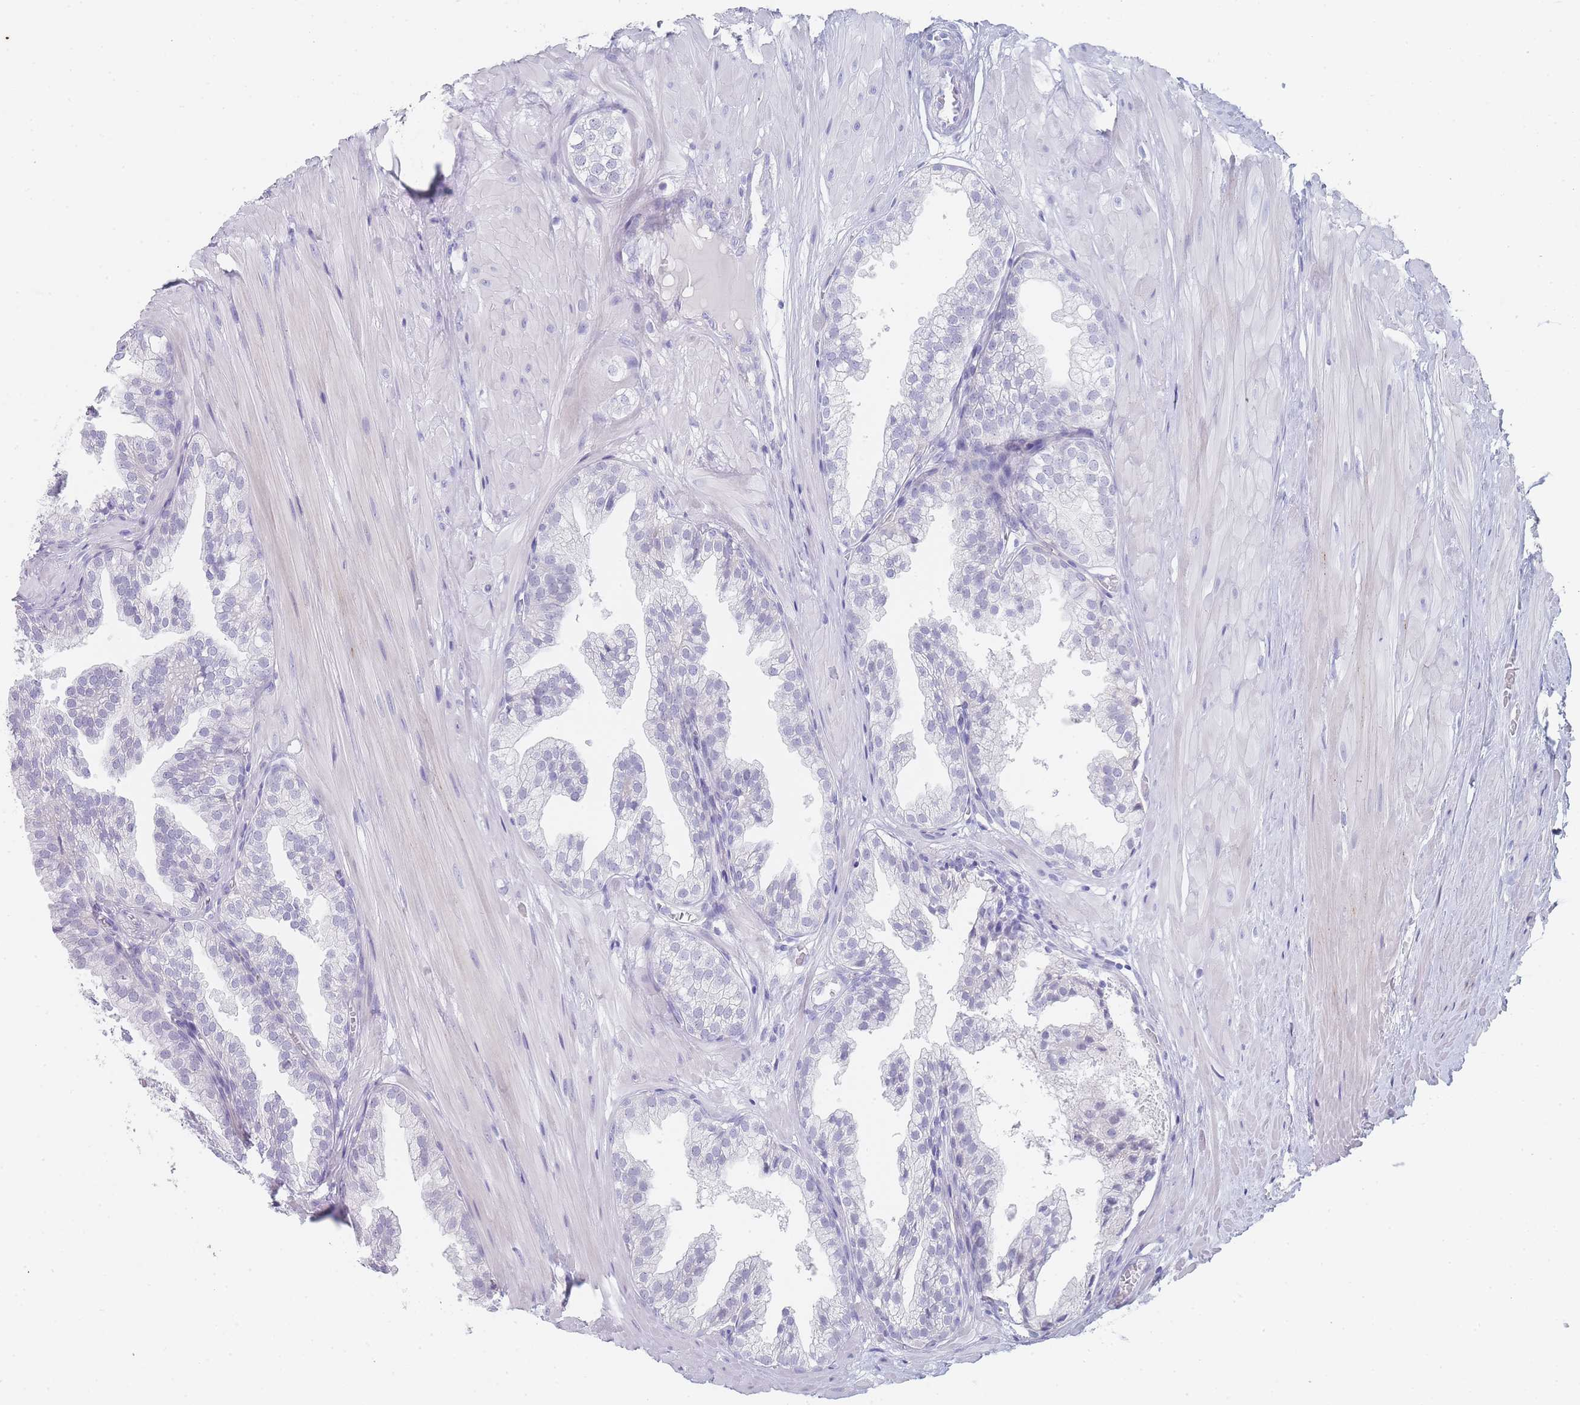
{"staining": {"intensity": "negative", "quantity": "none", "location": "none"}, "tissue": "prostate", "cell_type": "Glandular cells", "image_type": "normal", "snomed": [{"axis": "morphology", "description": "Normal tissue, NOS"}, {"axis": "topography", "description": "Prostate"}, {"axis": "topography", "description": "Peripheral nerve tissue"}], "caption": "Immunohistochemistry (IHC) histopathology image of benign prostate: human prostate stained with DAB (3,3'-diaminobenzidine) reveals no significant protein staining in glandular cells. The staining is performed using DAB brown chromogen with nuclei counter-stained in using hematoxylin.", "gene": "IMPG1", "patient": {"sex": "male", "age": 55}}